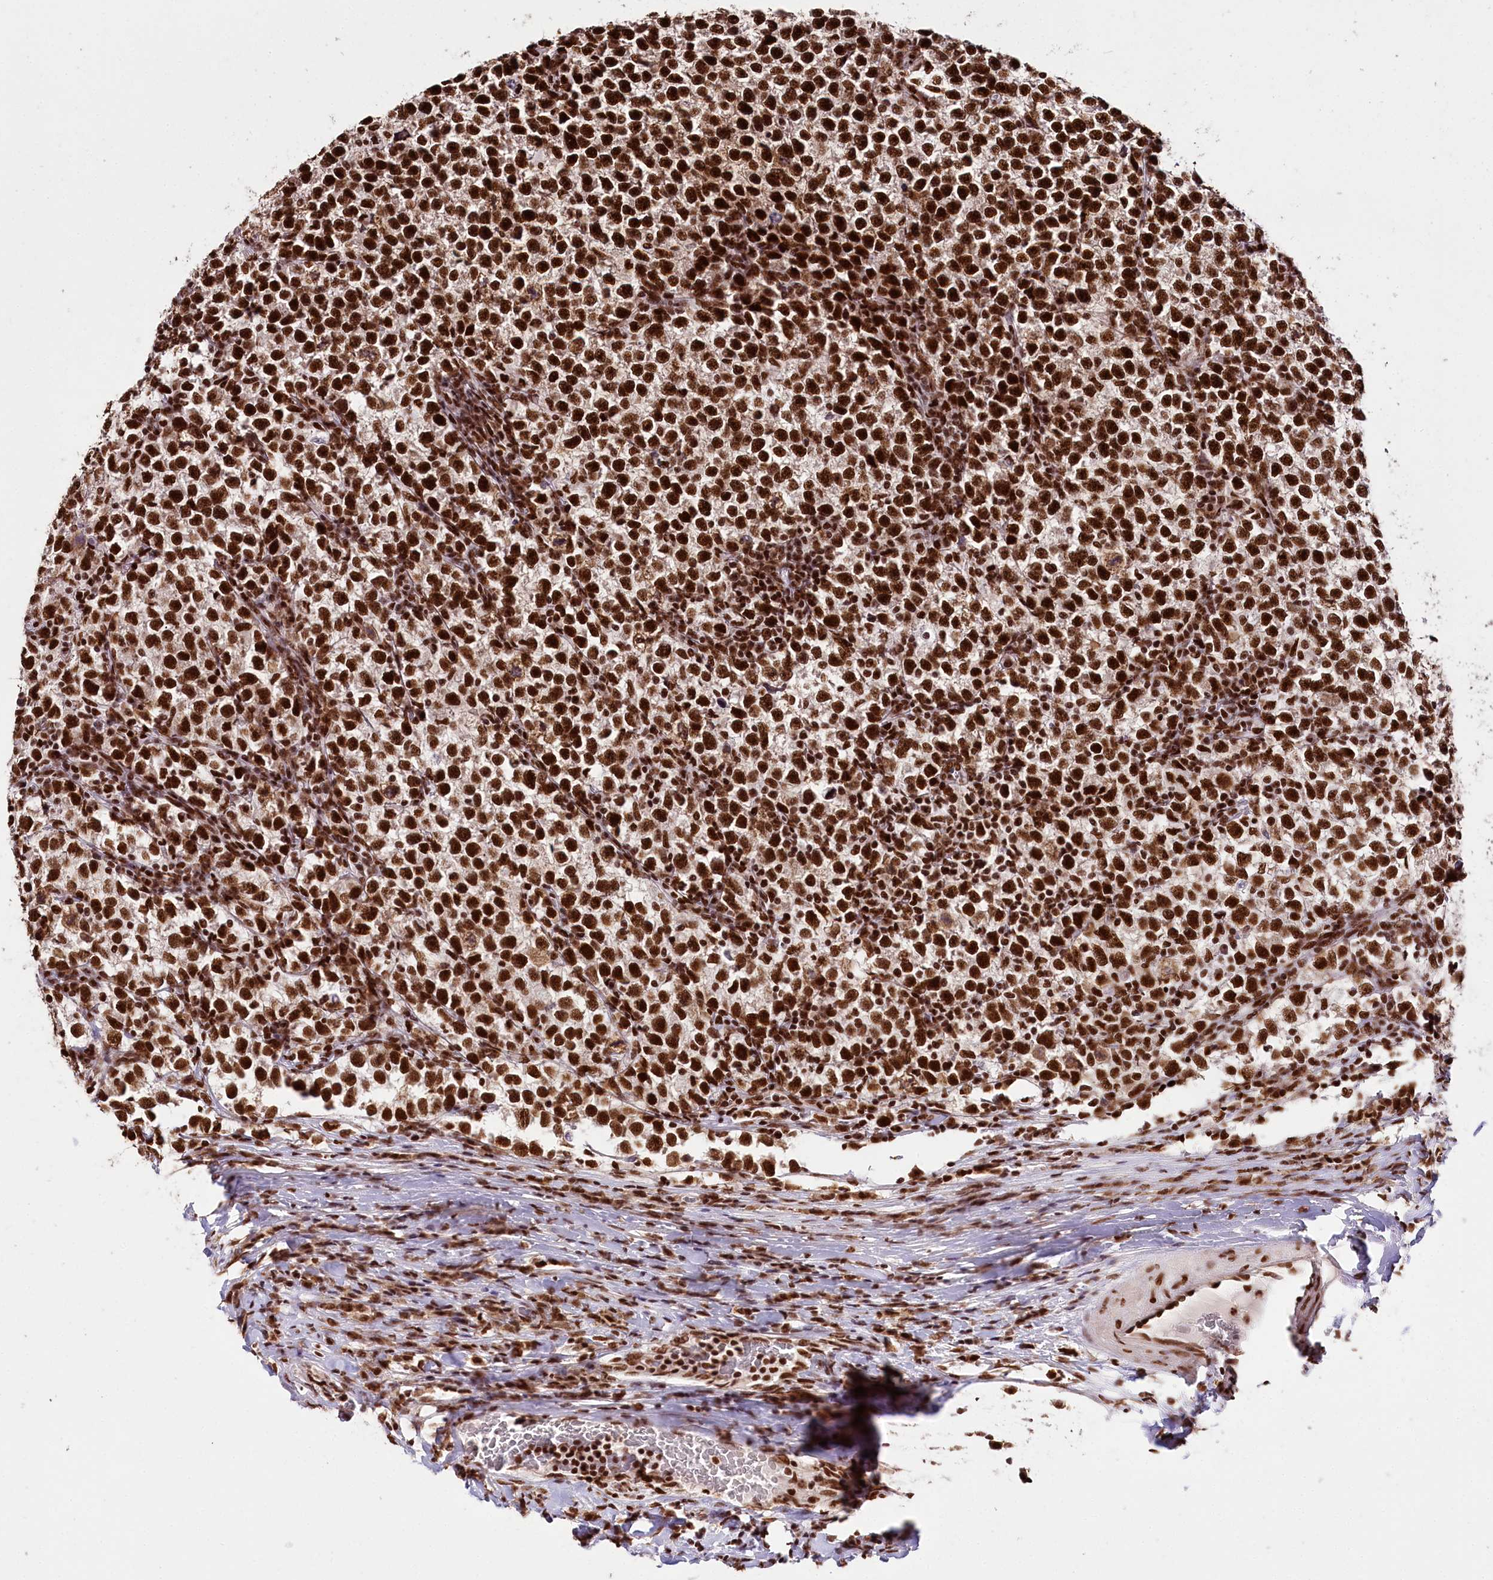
{"staining": {"intensity": "strong", "quantity": ">75%", "location": "nuclear"}, "tissue": "testis cancer", "cell_type": "Tumor cells", "image_type": "cancer", "snomed": [{"axis": "morphology", "description": "Normal tissue, NOS"}, {"axis": "morphology", "description": "Seminoma, NOS"}, {"axis": "topography", "description": "Testis"}], "caption": "A high amount of strong nuclear expression is appreciated in approximately >75% of tumor cells in seminoma (testis) tissue.", "gene": "SMARCE1", "patient": {"sex": "male", "age": 43}}